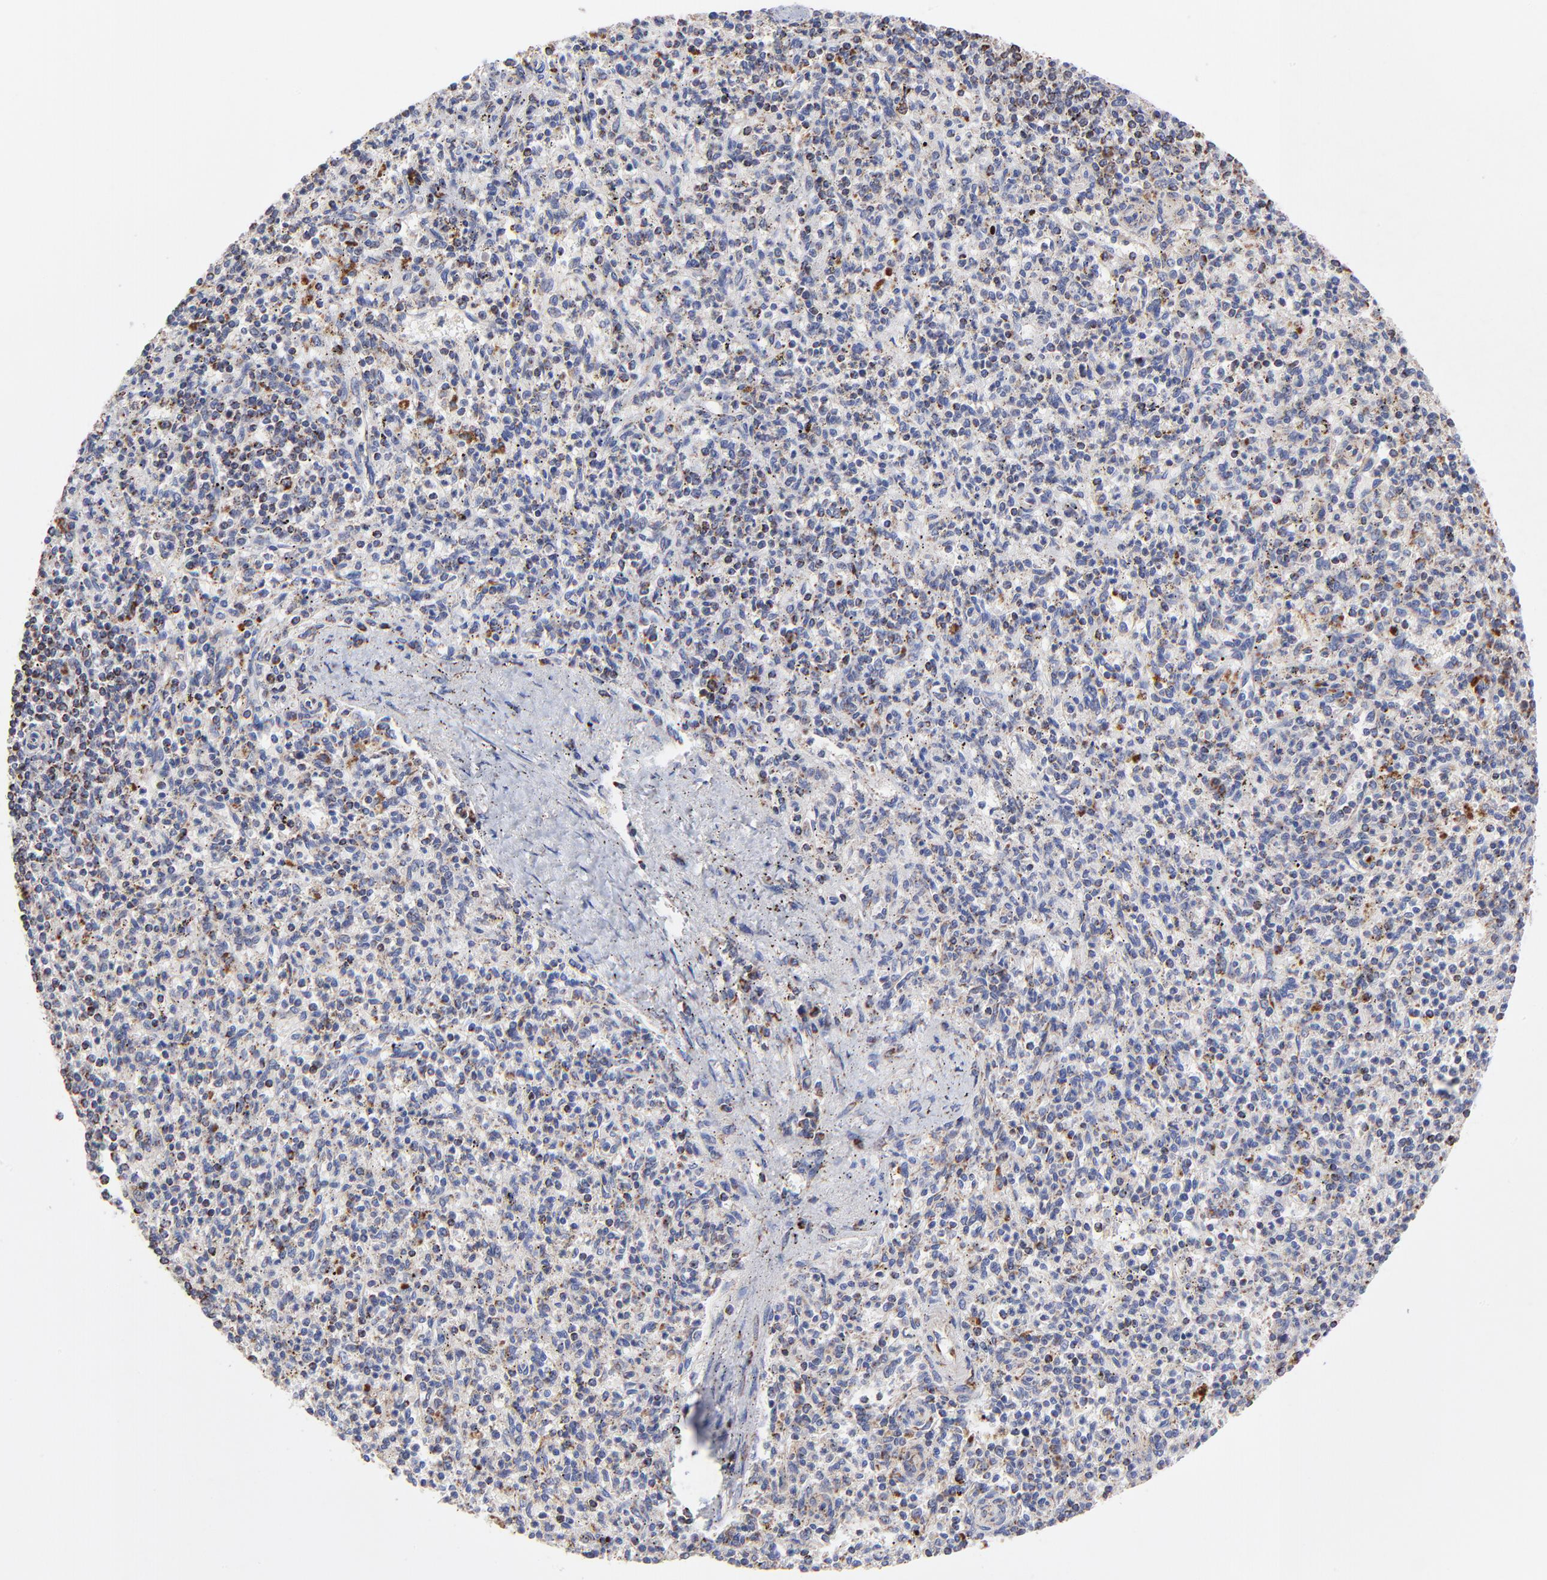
{"staining": {"intensity": "weak", "quantity": "<25%", "location": "cytoplasmic/membranous"}, "tissue": "spleen", "cell_type": "Cells in red pulp", "image_type": "normal", "snomed": [{"axis": "morphology", "description": "Normal tissue, NOS"}, {"axis": "topography", "description": "Spleen"}], "caption": "The image displays no significant staining in cells in red pulp of spleen. The staining was performed using DAB to visualize the protein expression in brown, while the nuclei were stained in blue with hematoxylin (Magnification: 20x).", "gene": "SSBP1", "patient": {"sex": "male", "age": 72}}